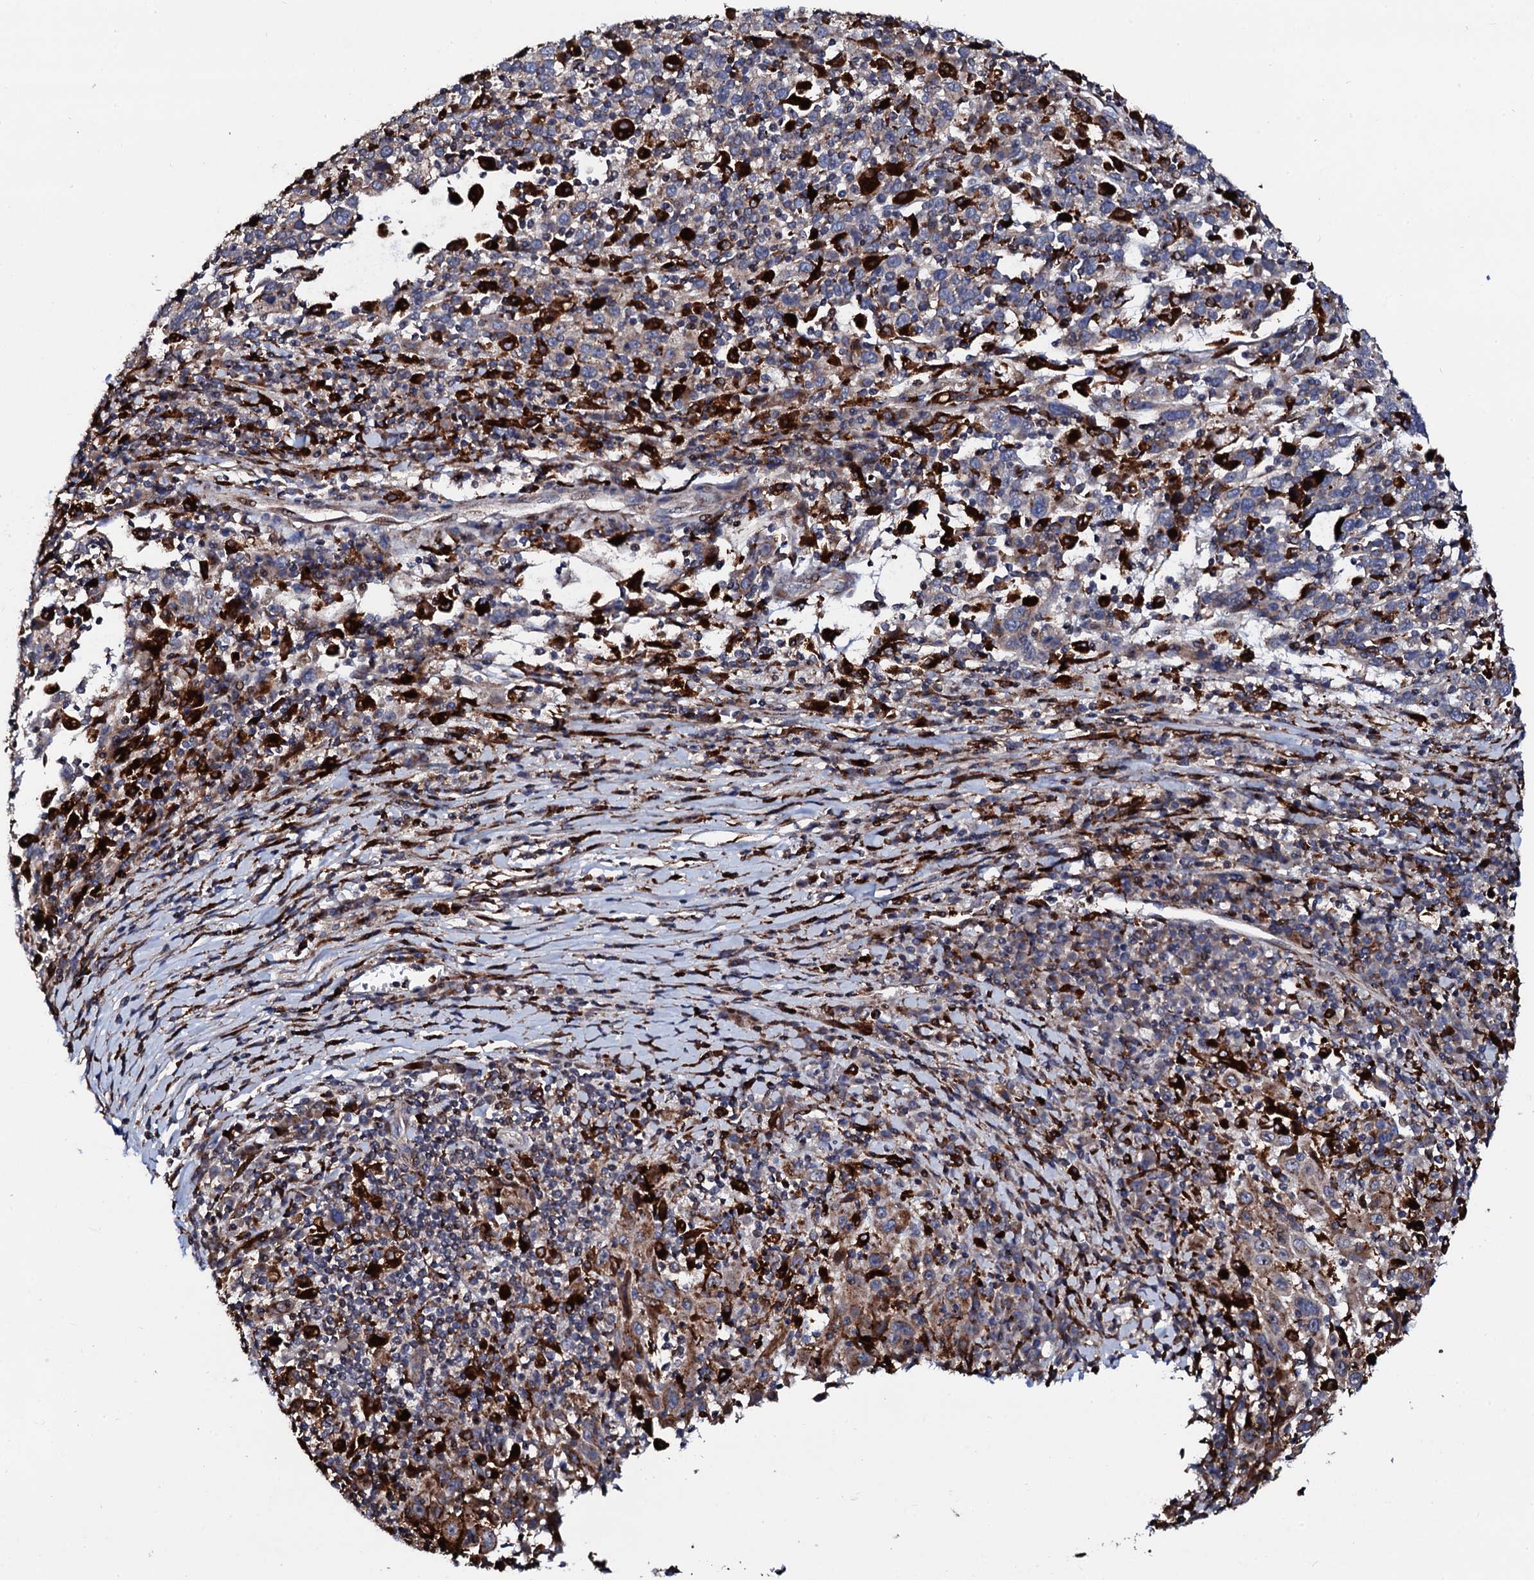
{"staining": {"intensity": "weak", "quantity": "25%-75%", "location": "cytoplasmic/membranous"}, "tissue": "cervical cancer", "cell_type": "Tumor cells", "image_type": "cancer", "snomed": [{"axis": "morphology", "description": "Squamous cell carcinoma, NOS"}, {"axis": "topography", "description": "Cervix"}], "caption": "Protein staining displays weak cytoplasmic/membranous expression in approximately 25%-75% of tumor cells in cervical cancer.", "gene": "TCIRG1", "patient": {"sex": "female", "age": 46}}